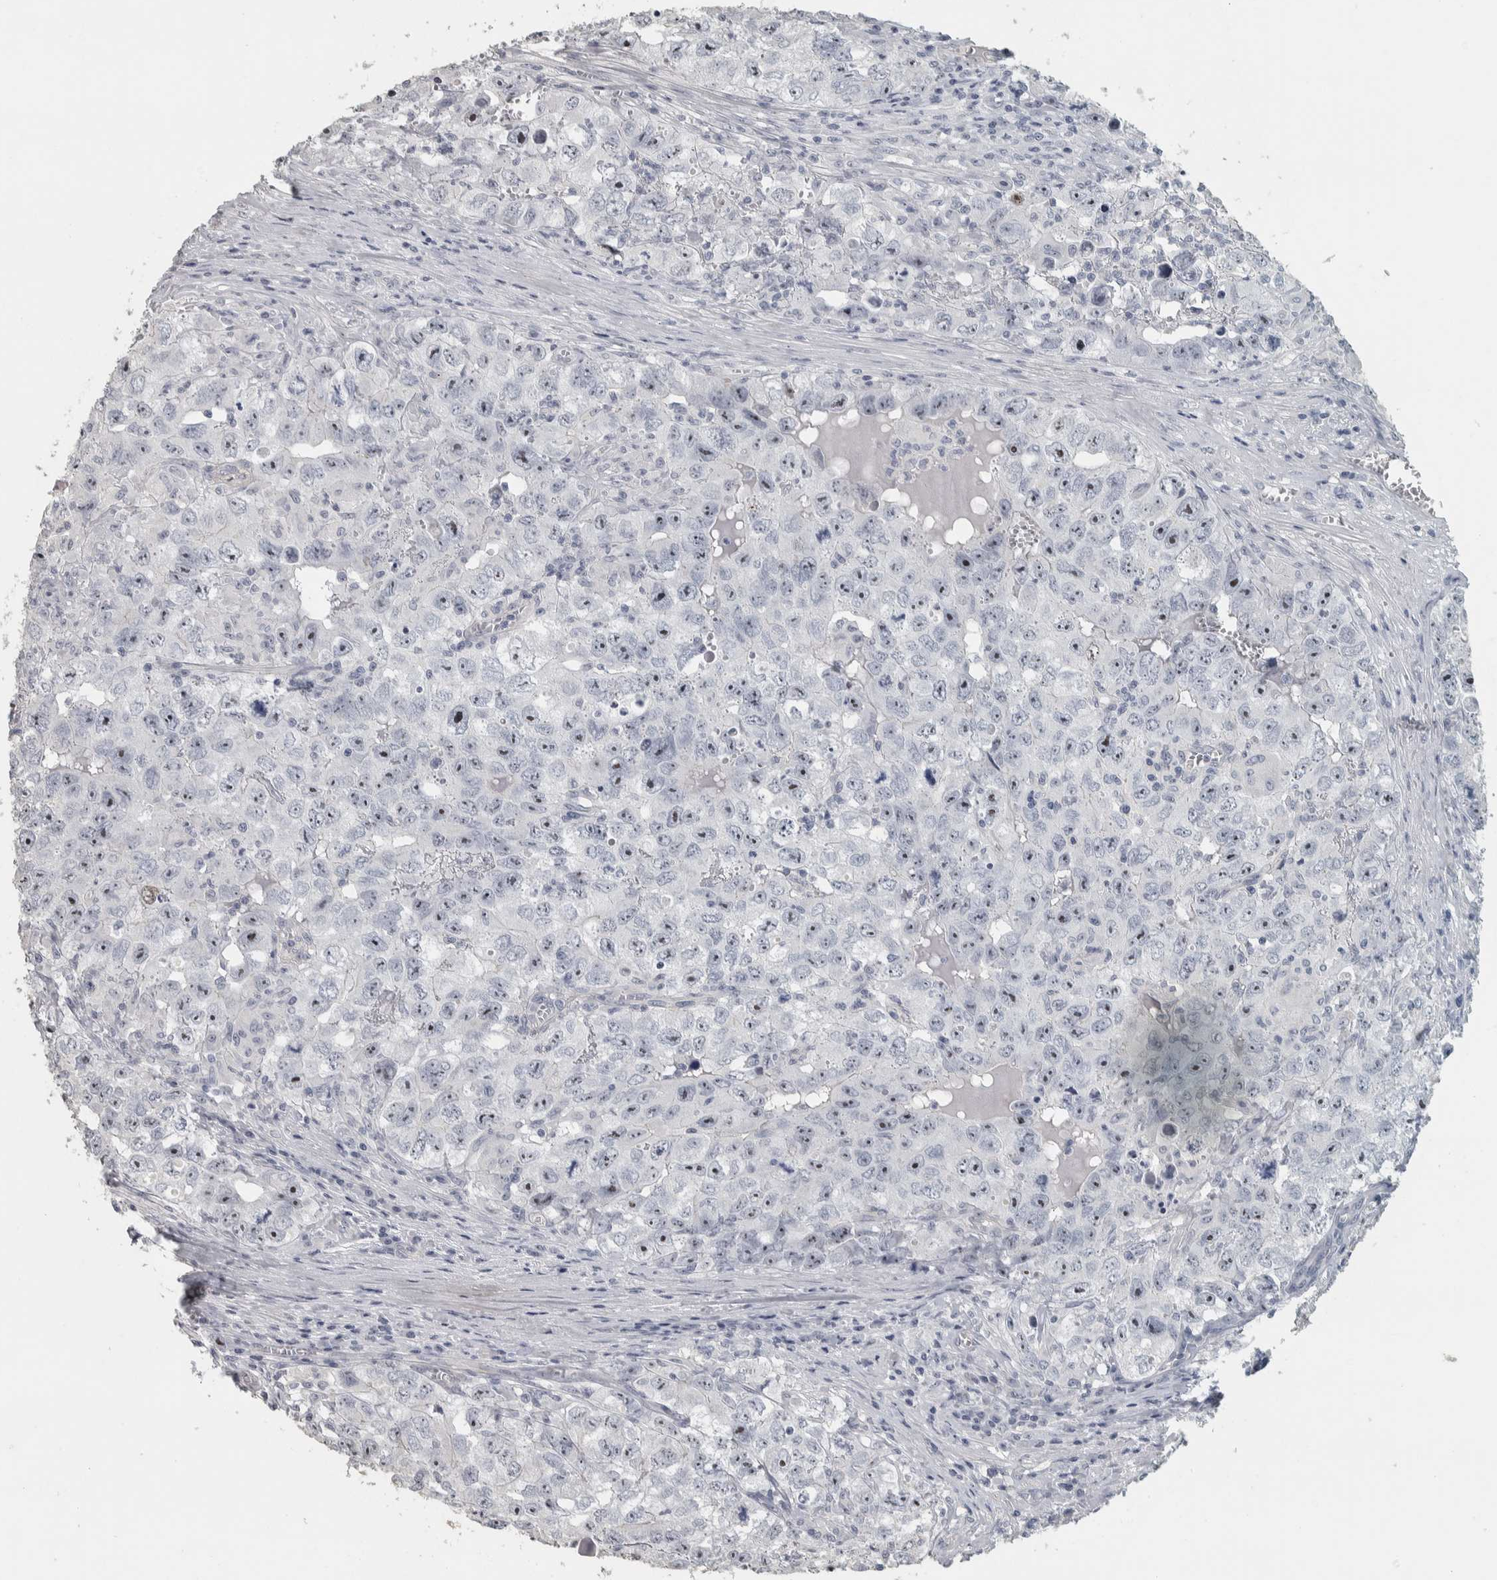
{"staining": {"intensity": "negative", "quantity": "none", "location": "none"}, "tissue": "testis cancer", "cell_type": "Tumor cells", "image_type": "cancer", "snomed": [{"axis": "morphology", "description": "Seminoma, NOS"}, {"axis": "morphology", "description": "Carcinoma, Embryonal, NOS"}, {"axis": "topography", "description": "Testis"}], "caption": "Testis cancer (seminoma) stained for a protein using IHC displays no staining tumor cells.", "gene": "DCAF10", "patient": {"sex": "male", "age": 43}}